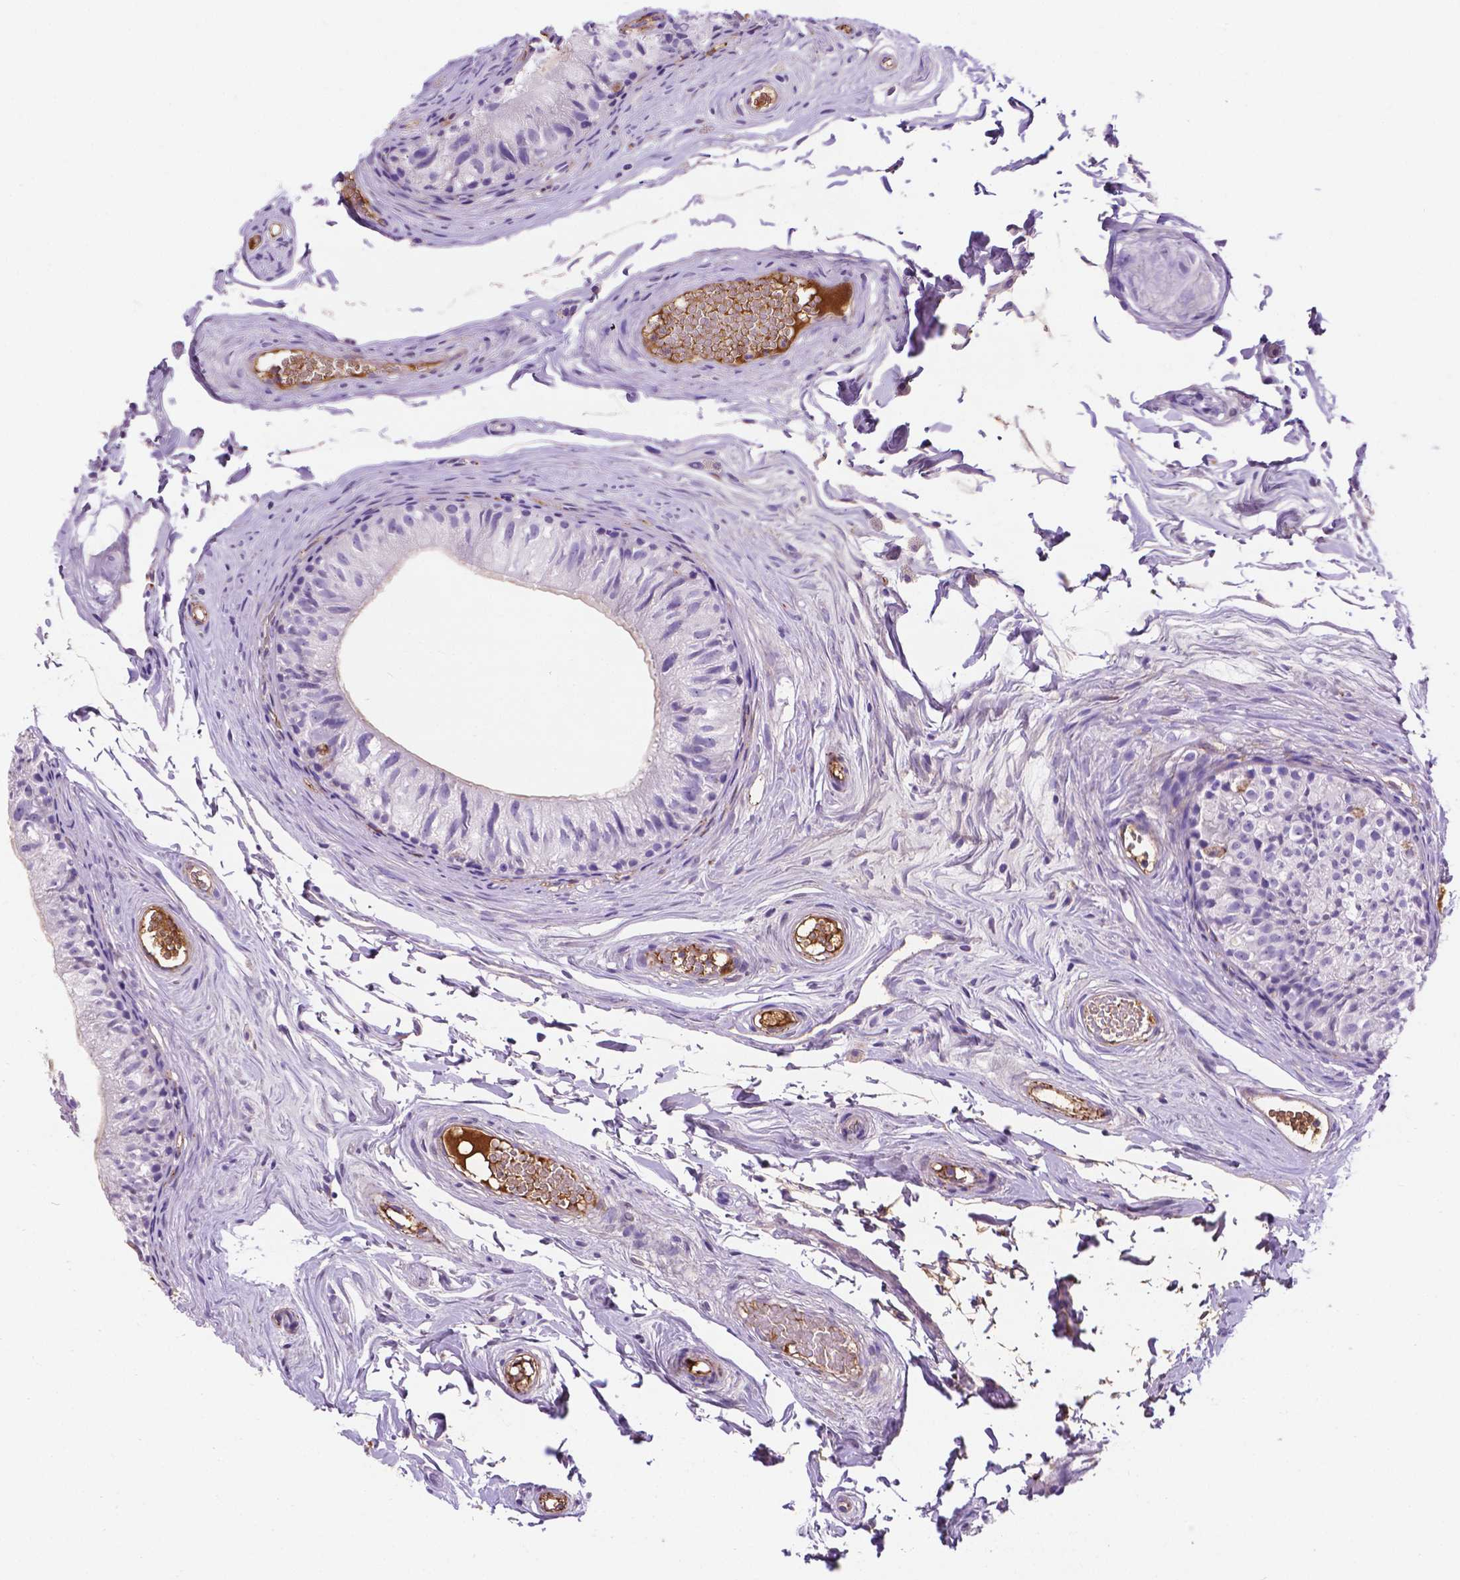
{"staining": {"intensity": "negative", "quantity": "none", "location": "none"}, "tissue": "epididymis", "cell_type": "Glandular cells", "image_type": "normal", "snomed": [{"axis": "morphology", "description": "Normal tissue, NOS"}, {"axis": "topography", "description": "Epididymis"}], "caption": "The IHC photomicrograph has no significant expression in glandular cells of epididymis.", "gene": "APOE", "patient": {"sex": "male", "age": 45}}